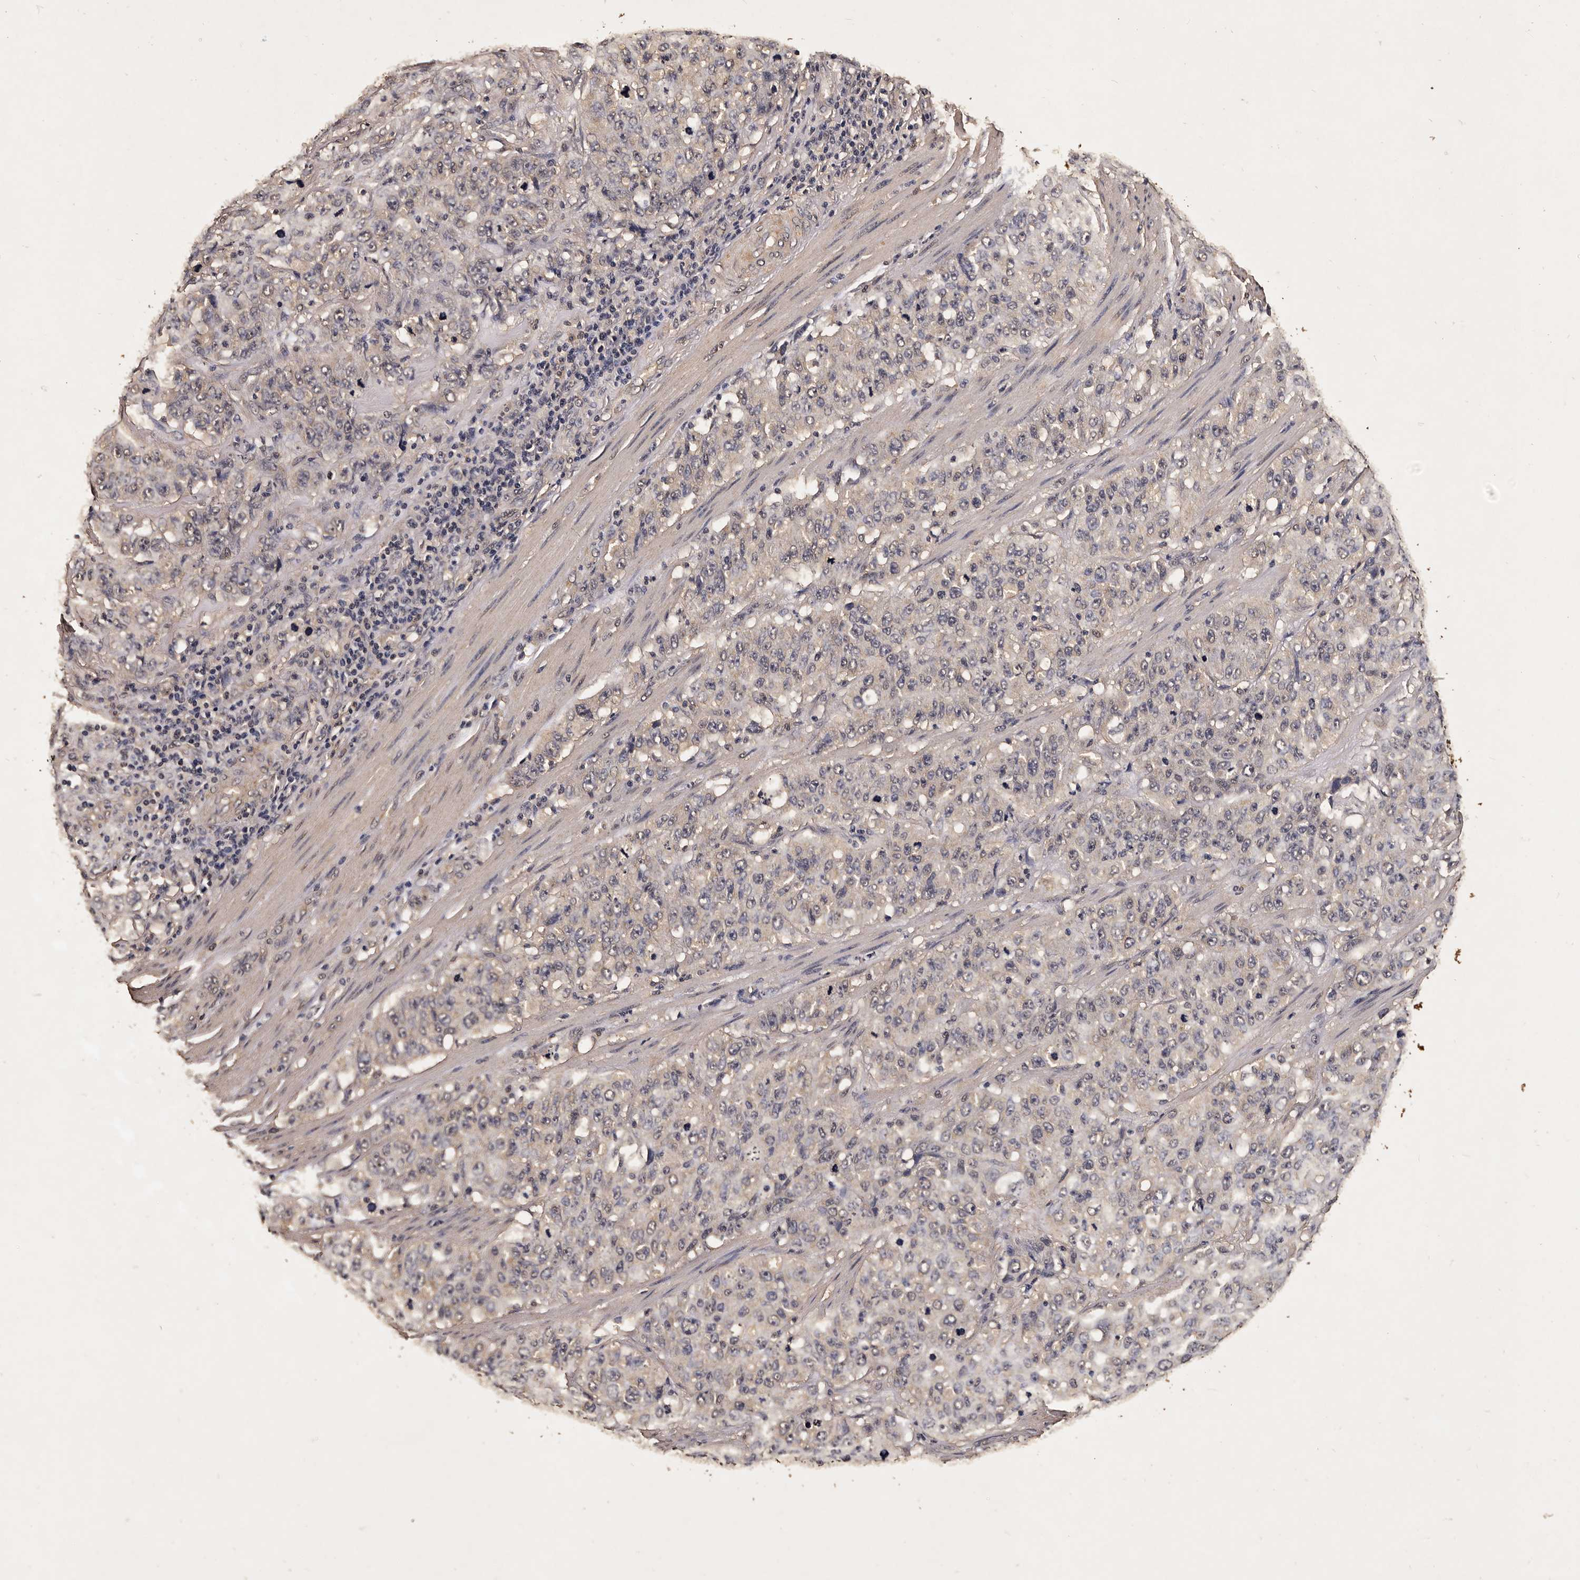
{"staining": {"intensity": "negative", "quantity": "none", "location": "none"}, "tissue": "stomach cancer", "cell_type": "Tumor cells", "image_type": "cancer", "snomed": [{"axis": "morphology", "description": "Adenocarcinoma, NOS"}, {"axis": "topography", "description": "Stomach"}], "caption": "Stomach adenocarcinoma was stained to show a protein in brown. There is no significant expression in tumor cells.", "gene": "PARS2", "patient": {"sex": "male", "age": 48}}